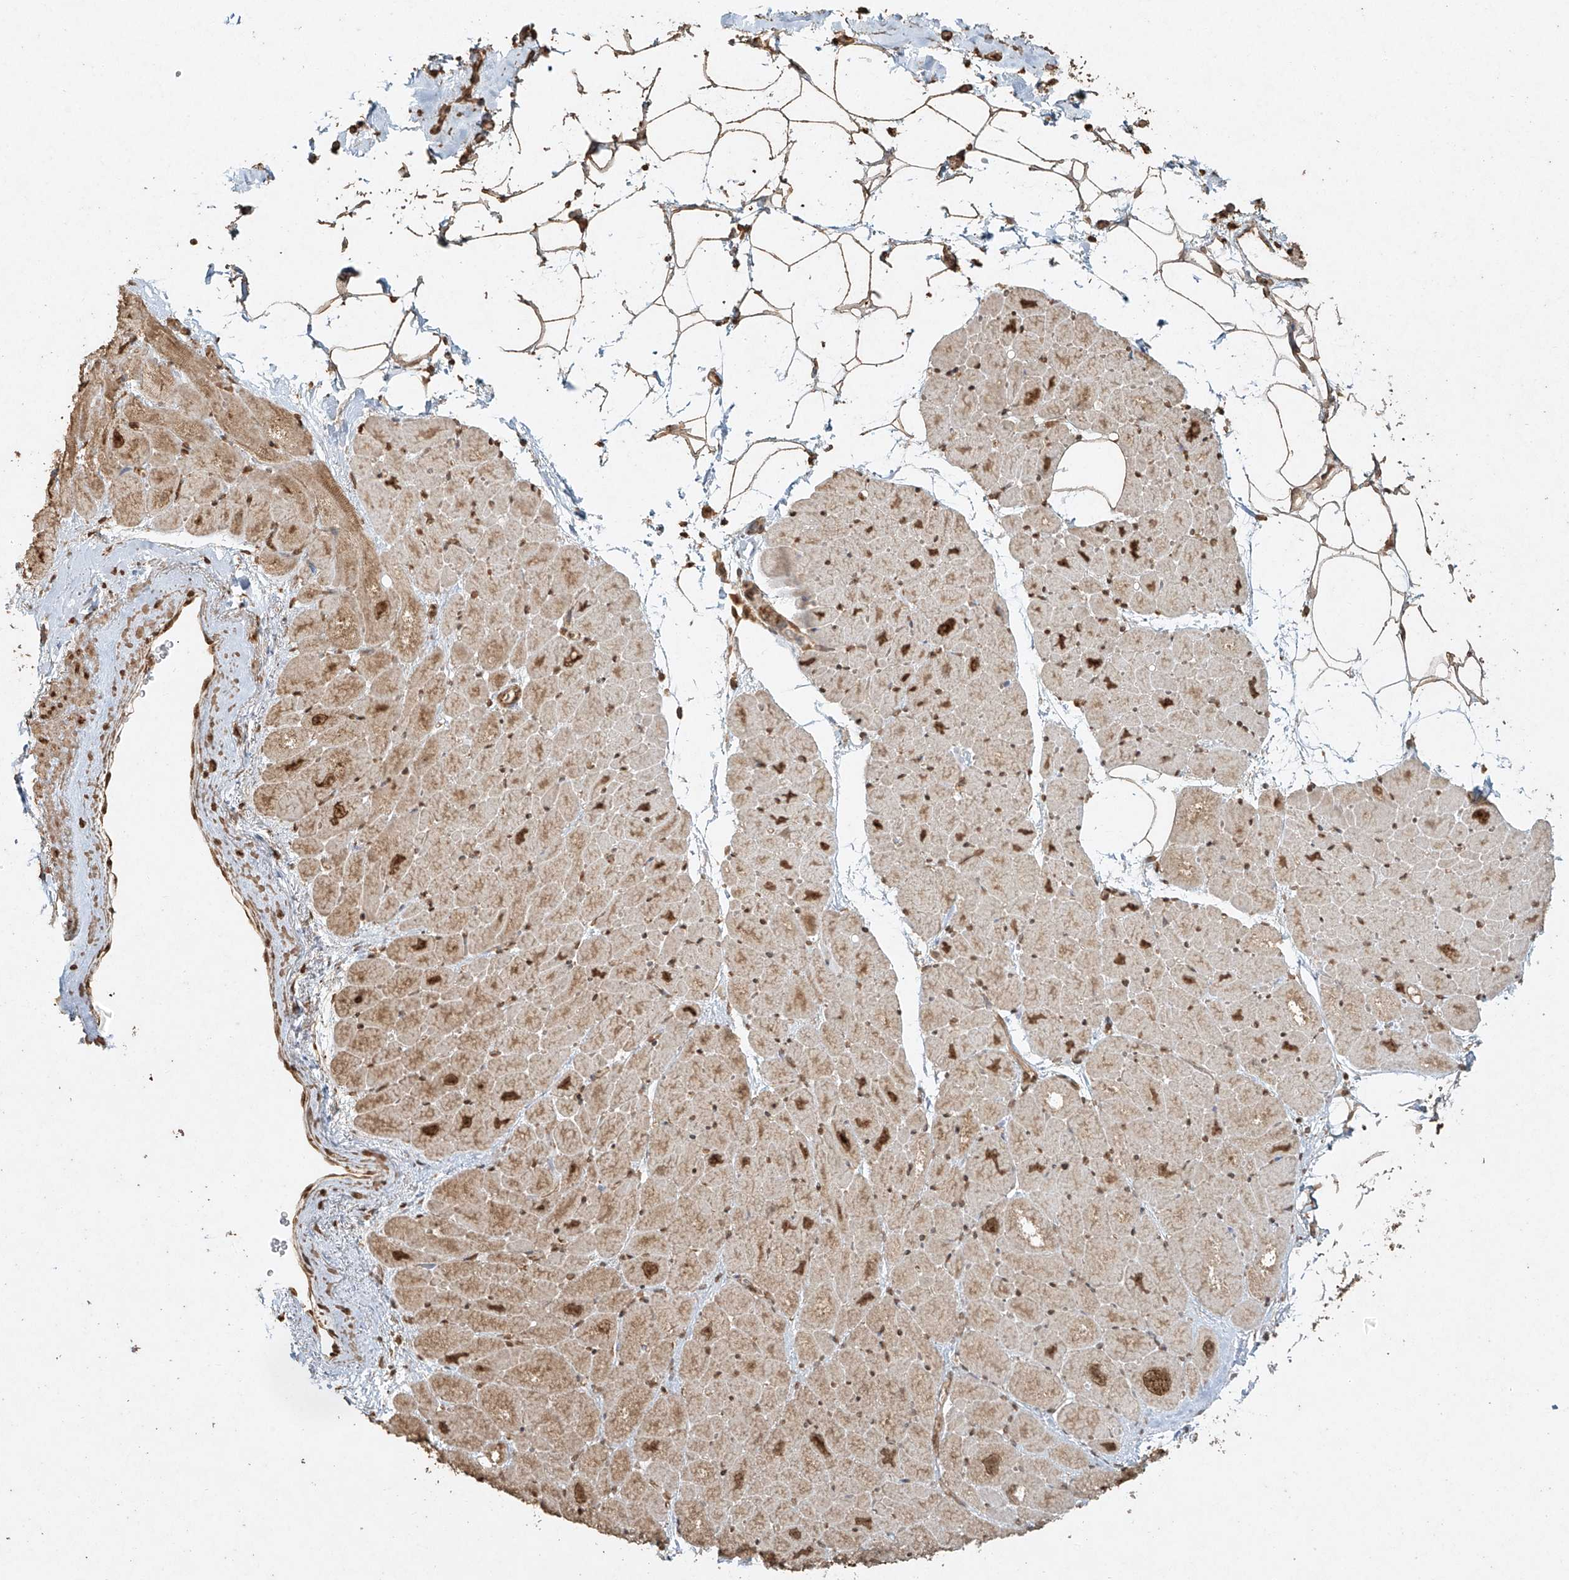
{"staining": {"intensity": "moderate", "quantity": ">75%", "location": "cytoplasmic/membranous,nuclear"}, "tissue": "heart muscle", "cell_type": "Cardiomyocytes", "image_type": "normal", "snomed": [{"axis": "morphology", "description": "Normal tissue, NOS"}, {"axis": "topography", "description": "Heart"}], "caption": "This image shows IHC staining of normal heart muscle, with medium moderate cytoplasmic/membranous,nuclear staining in about >75% of cardiomyocytes.", "gene": "TIGAR", "patient": {"sex": "male", "age": 50}}